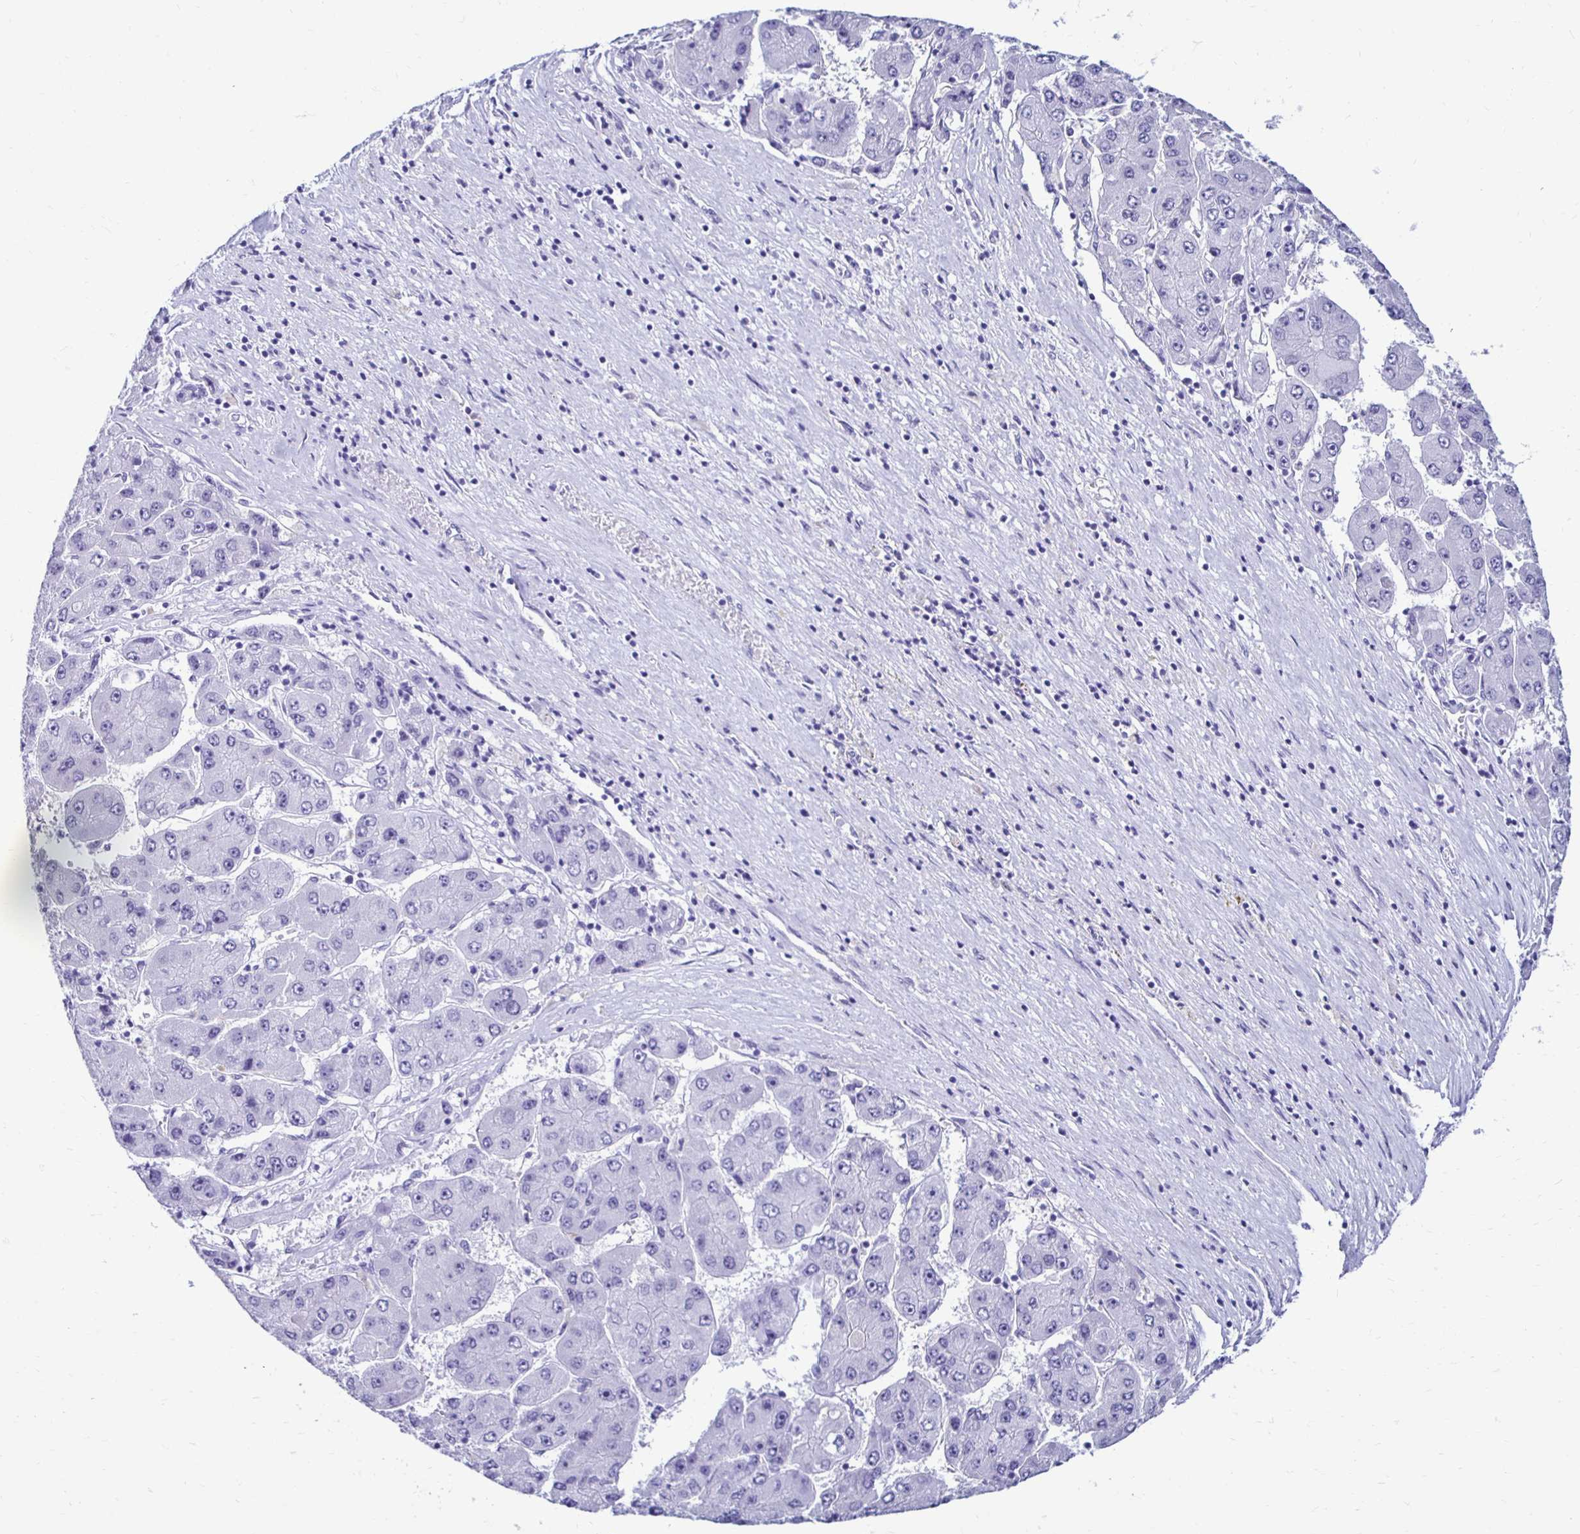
{"staining": {"intensity": "negative", "quantity": "none", "location": "none"}, "tissue": "liver cancer", "cell_type": "Tumor cells", "image_type": "cancer", "snomed": [{"axis": "morphology", "description": "Carcinoma, Hepatocellular, NOS"}, {"axis": "topography", "description": "Liver"}], "caption": "Immunohistochemistry (IHC) of human hepatocellular carcinoma (liver) displays no expression in tumor cells.", "gene": "CST5", "patient": {"sex": "female", "age": 61}}